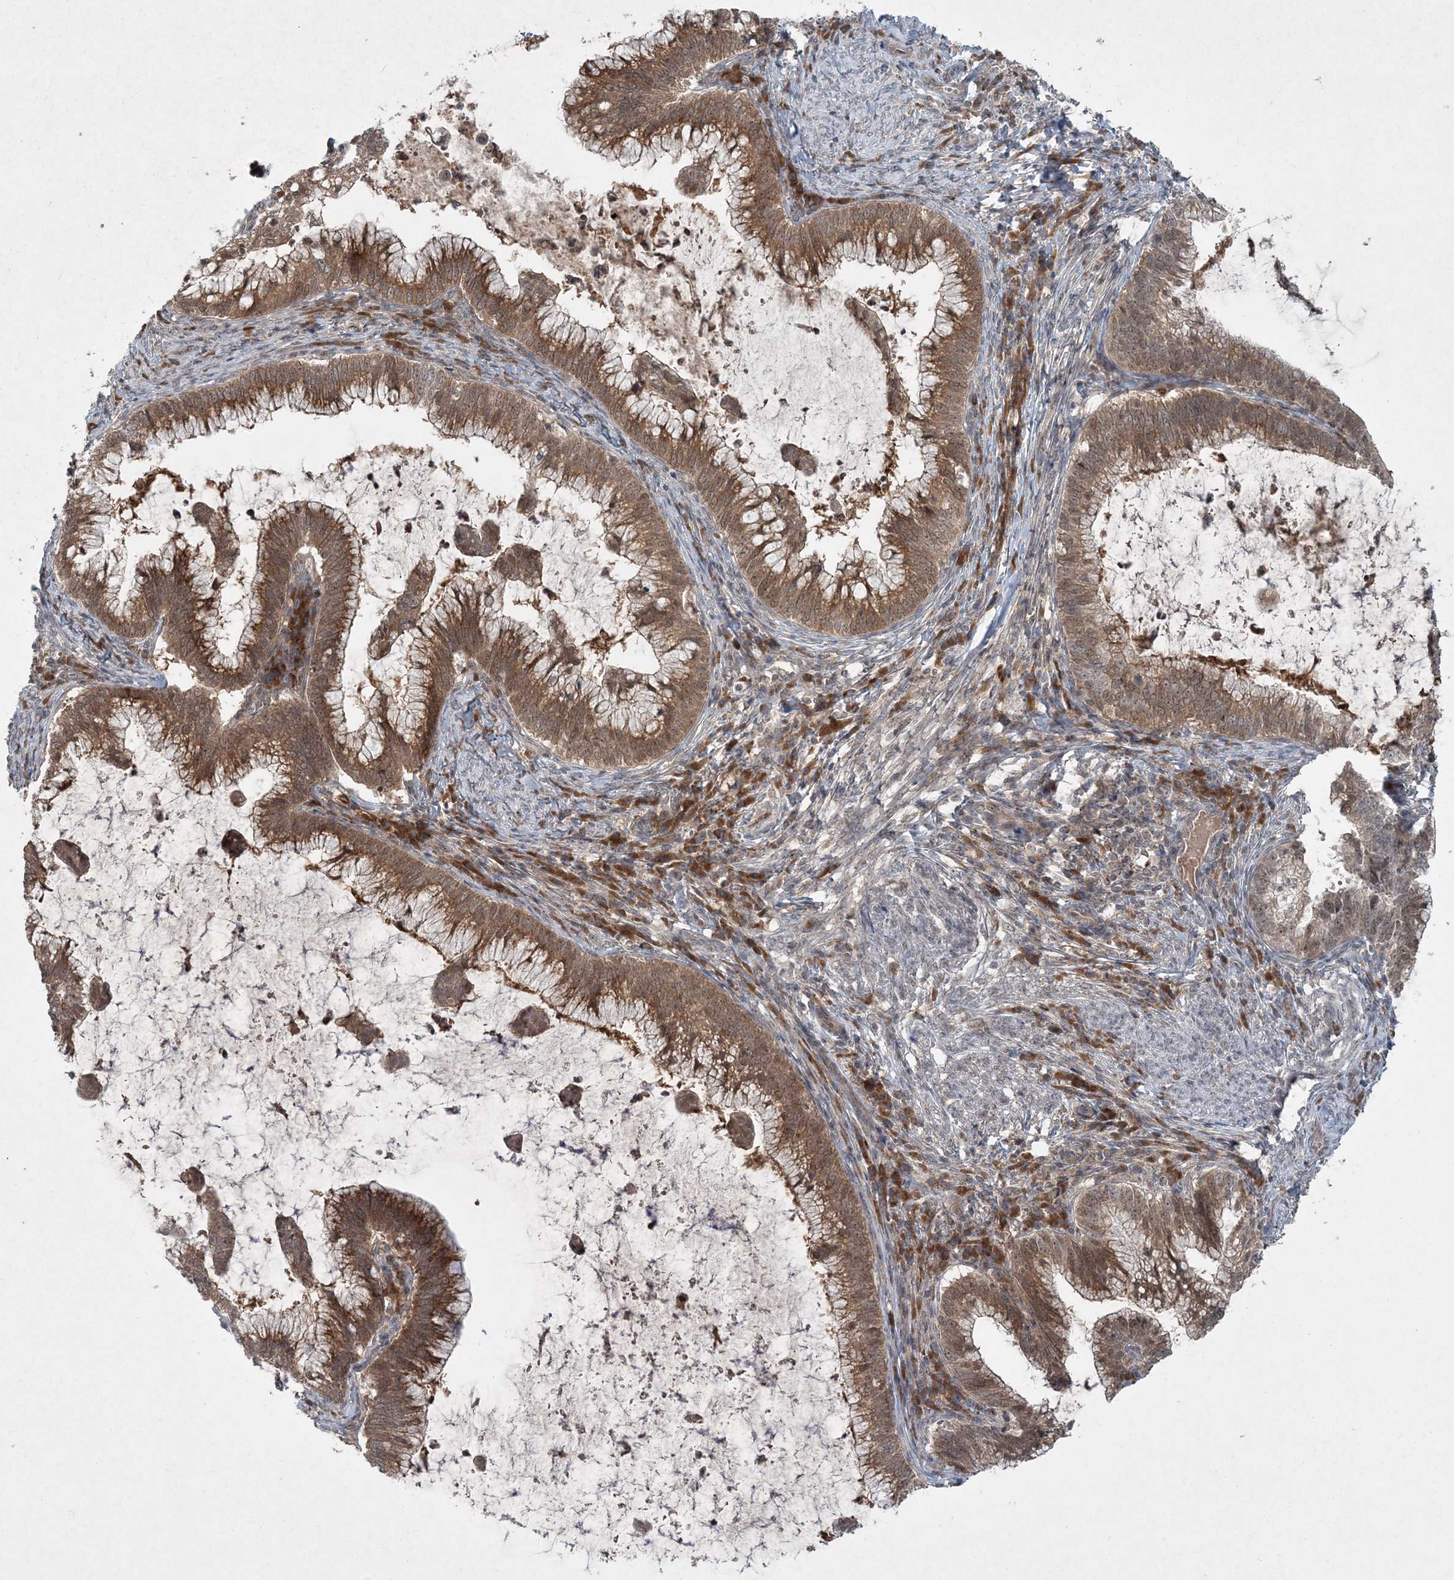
{"staining": {"intensity": "moderate", "quantity": ">75%", "location": "cytoplasmic/membranous,nuclear"}, "tissue": "cervical cancer", "cell_type": "Tumor cells", "image_type": "cancer", "snomed": [{"axis": "morphology", "description": "Adenocarcinoma, NOS"}, {"axis": "topography", "description": "Cervix"}], "caption": "A micrograph of cervical cancer (adenocarcinoma) stained for a protein demonstrates moderate cytoplasmic/membranous and nuclear brown staining in tumor cells. The staining was performed using DAB (3,3'-diaminobenzidine) to visualize the protein expression in brown, while the nuclei were stained in blue with hematoxylin (Magnification: 20x).", "gene": "UBR3", "patient": {"sex": "female", "age": 36}}